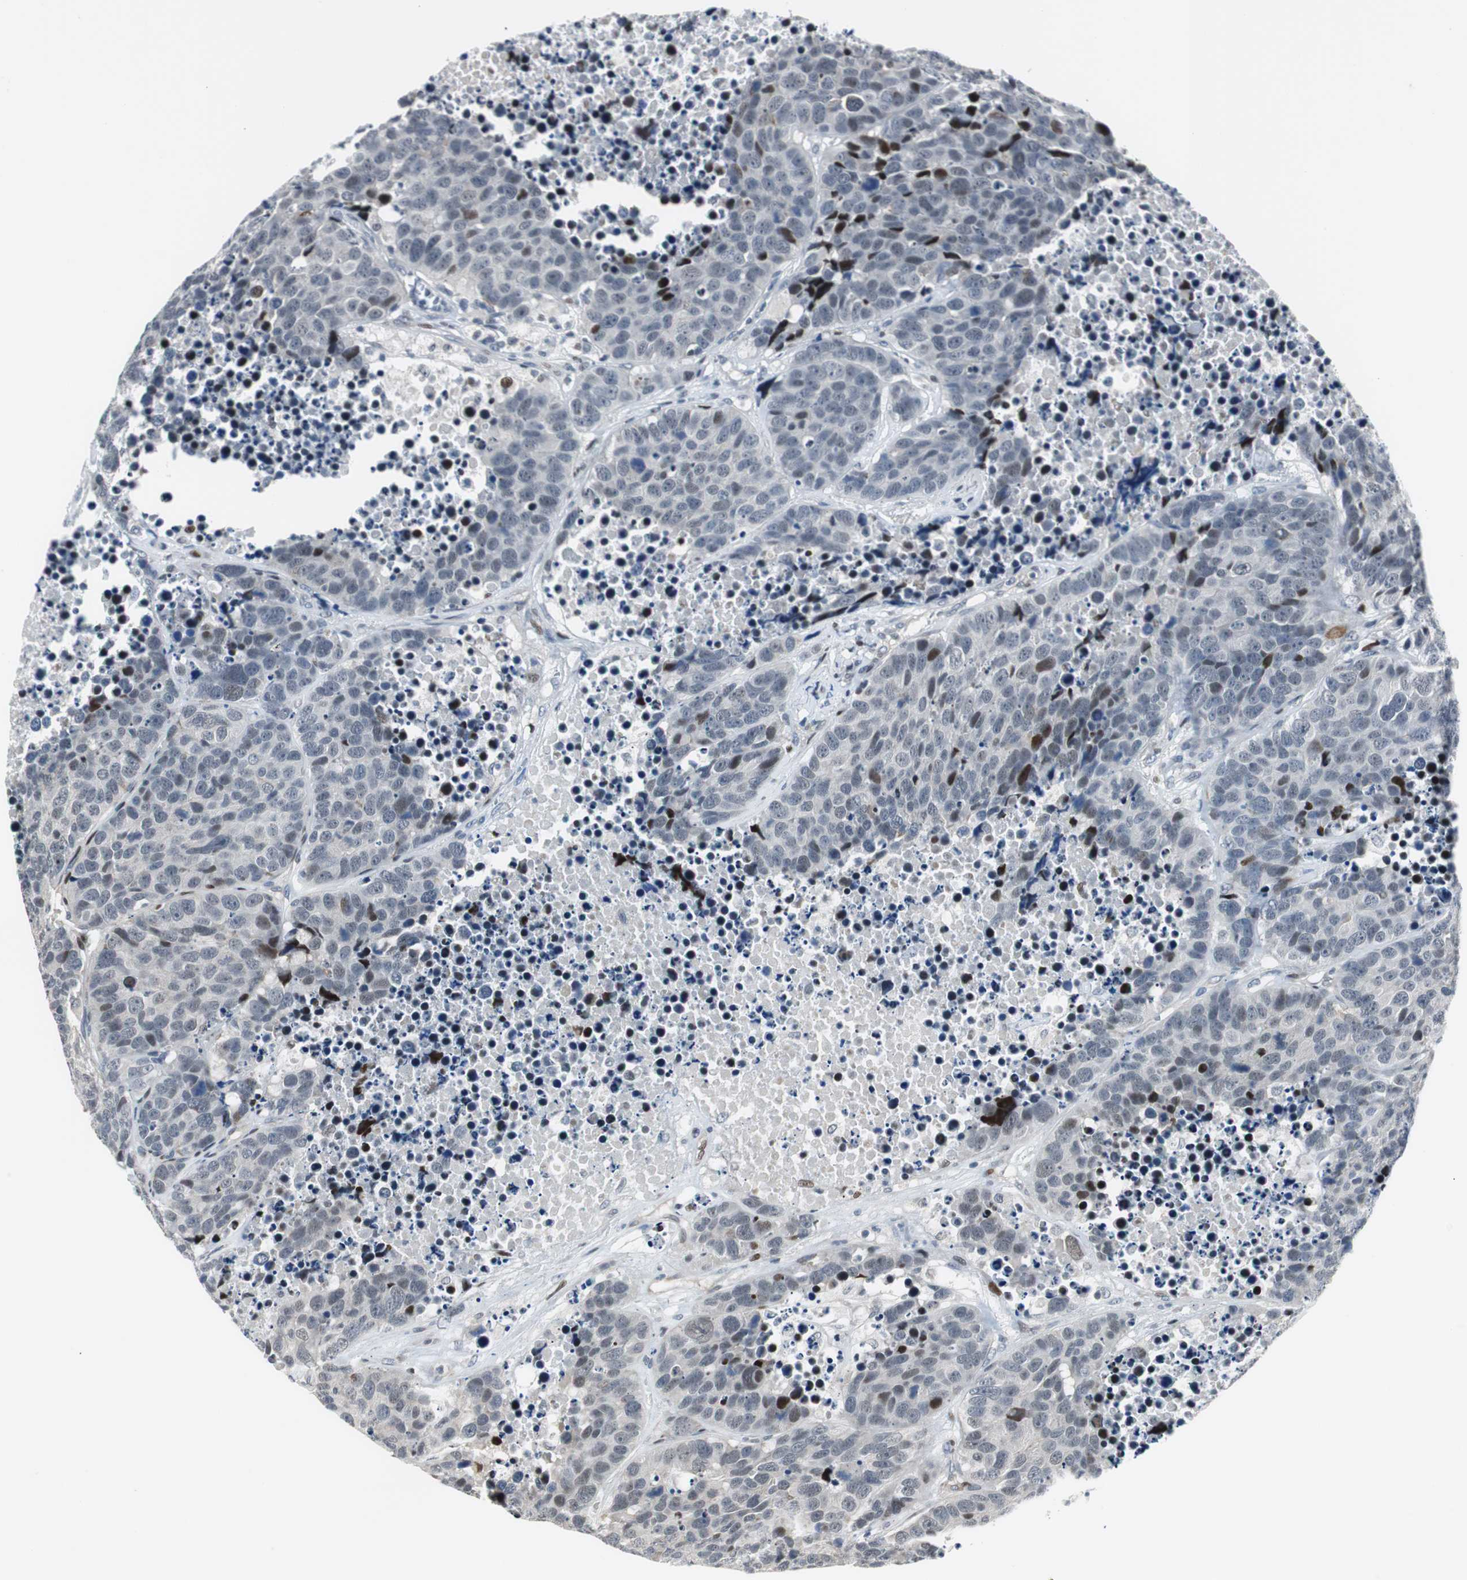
{"staining": {"intensity": "moderate", "quantity": "<25%", "location": "nuclear"}, "tissue": "carcinoid", "cell_type": "Tumor cells", "image_type": "cancer", "snomed": [{"axis": "morphology", "description": "Carcinoid, malignant, NOS"}, {"axis": "topography", "description": "Lung"}], "caption": "Human malignant carcinoid stained for a protein (brown) shows moderate nuclear positive expression in about <25% of tumor cells.", "gene": "RAD1", "patient": {"sex": "male", "age": 60}}